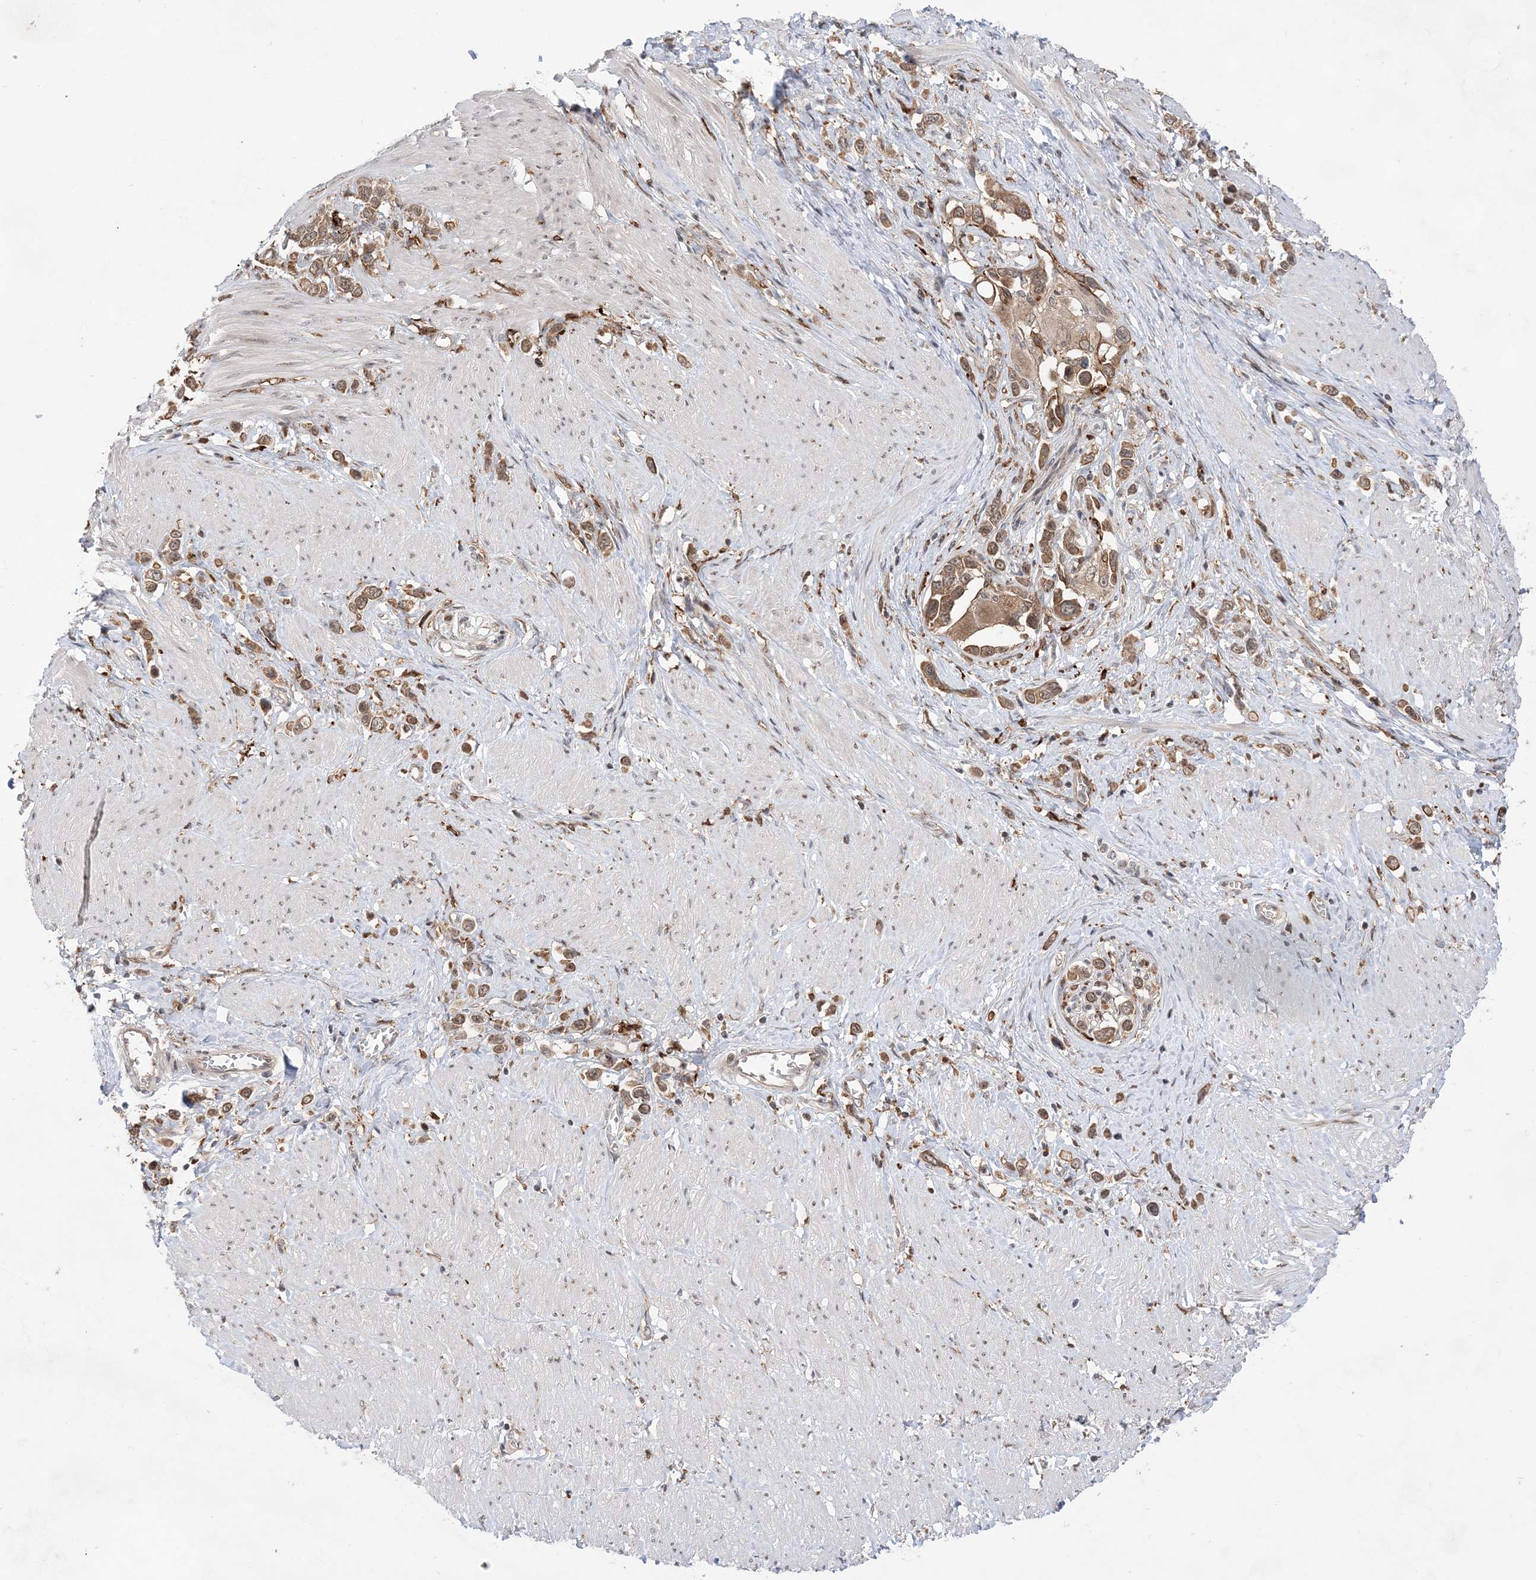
{"staining": {"intensity": "moderate", "quantity": ">75%", "location": "cytoplasmic/membranous"}, "tissue": "stomach cancer", "cell_type": "Tumor cells", "image_type": "cancer", "snomed": [{"axis": "morphology", "description": "Normal tissue, NOS"}, {"axis": "morphology", "description": "Adenocarcinoma, NOS"}, {"axis": "topography", "description": "Stomach, upper"}, {"axis": "topography", "description": "Stomach"}], "caption": "Immunohistochemistry of human adenocarcinoma (stomach) demonstrates medium levels of moderate cytoplasmic/membranous positivity in about >75% of tumor cells.", "gene": "ANAPC15", "patient": {"sex": "female", "age": 65}}